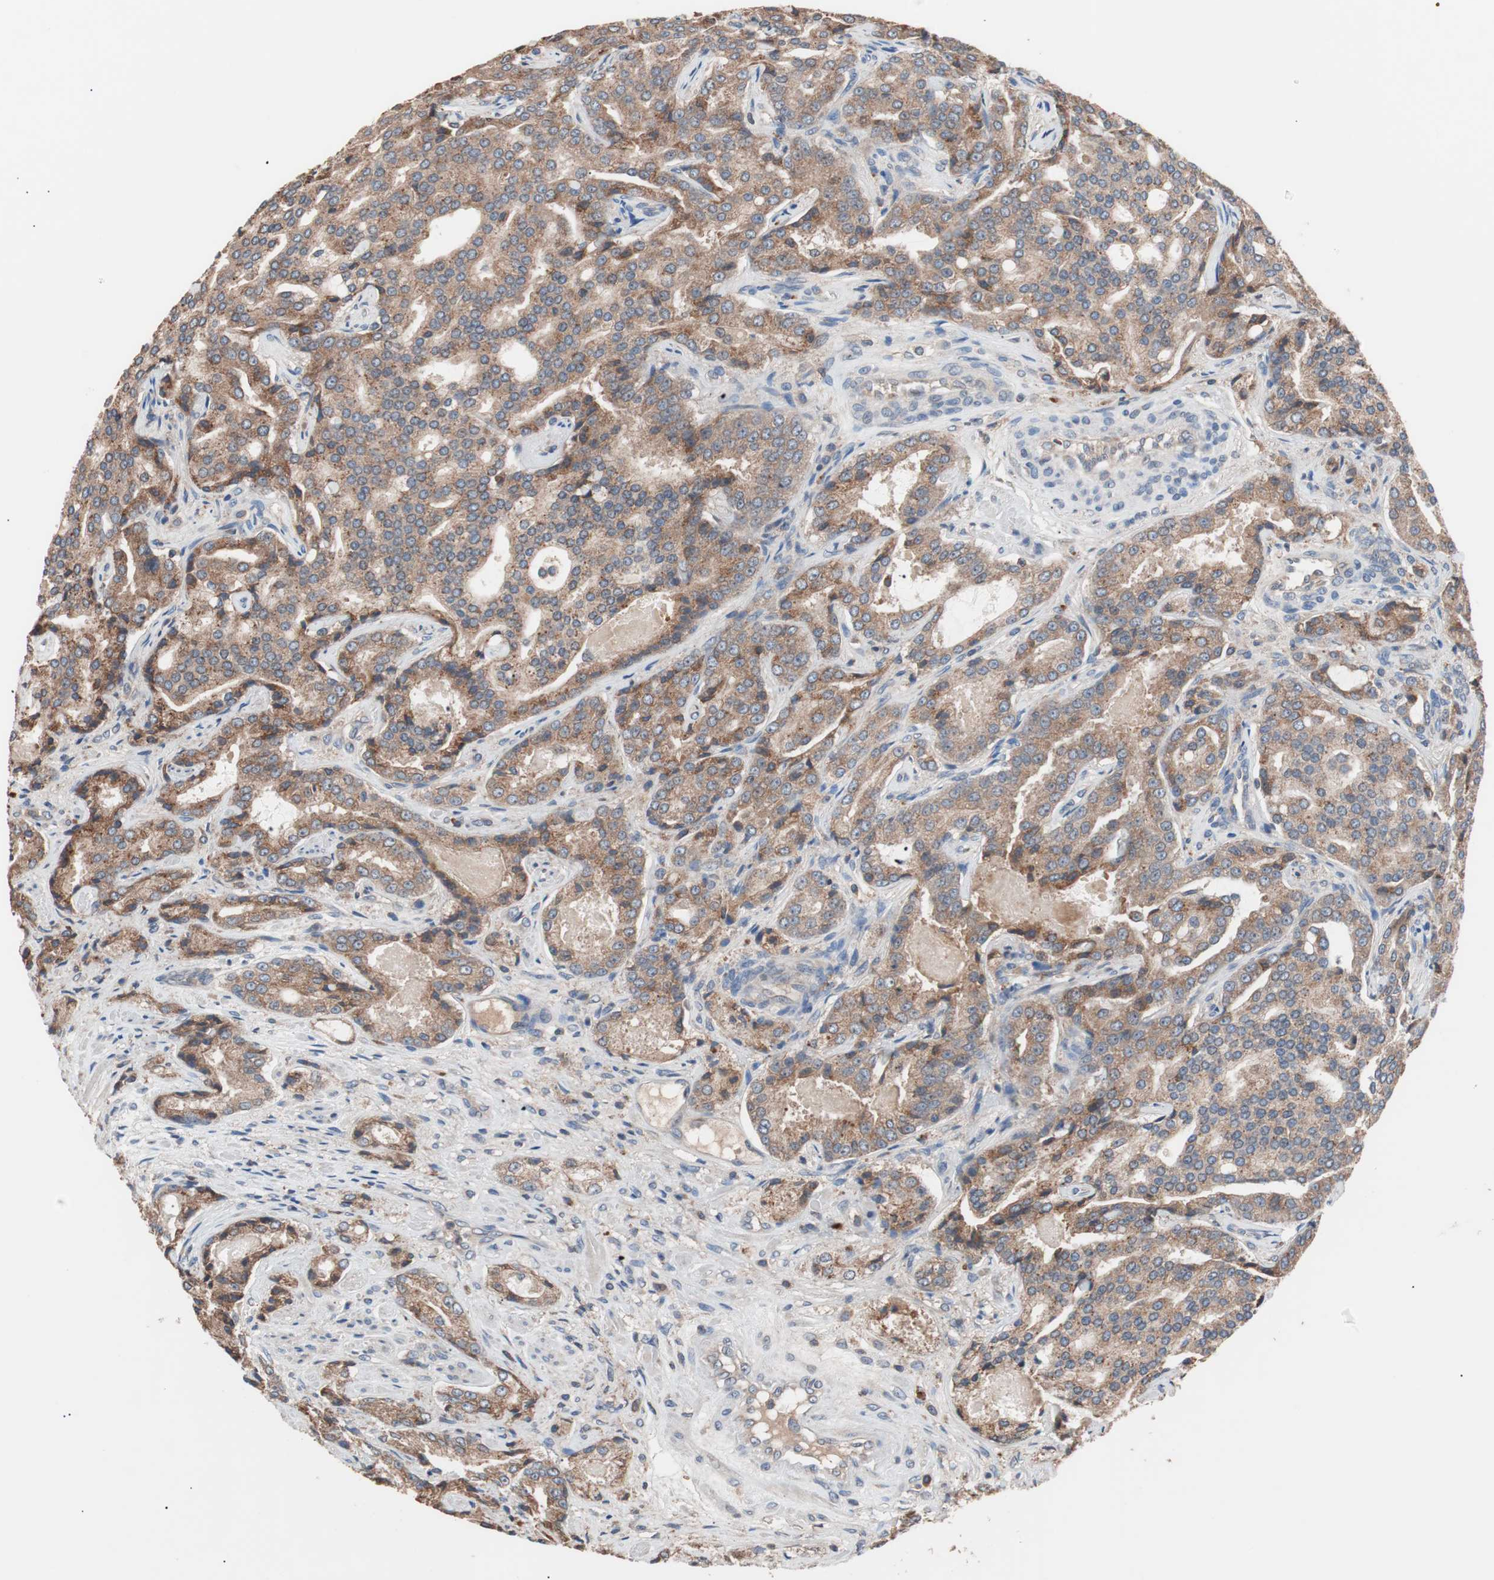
{"staining": {"intensity": "moderate", "quantity": ">75%", "location": "cytoplasmic/membranous"}, "tissue": "prostate cancer", "cell_type": "Tumor cells", "image_type": "cancer", "snomed": [{"axis": "morphology", "description": "Adenocarcinoma, High grade"}, {"axis": "topography", "description": "Prostate"}], "caption": "The immunohistochemical stain highlights moderate cytoplasmic/membranous expression in tumor cells of prostate adenocarcinoma (high-grade) tissue. The staining was performed using DAB, with brown indicating positive protein expression. Nuclei are stained blue with hematoxylin.", "gene": "GLYCTK", "patient": {"sex": "male", "age": 72}}